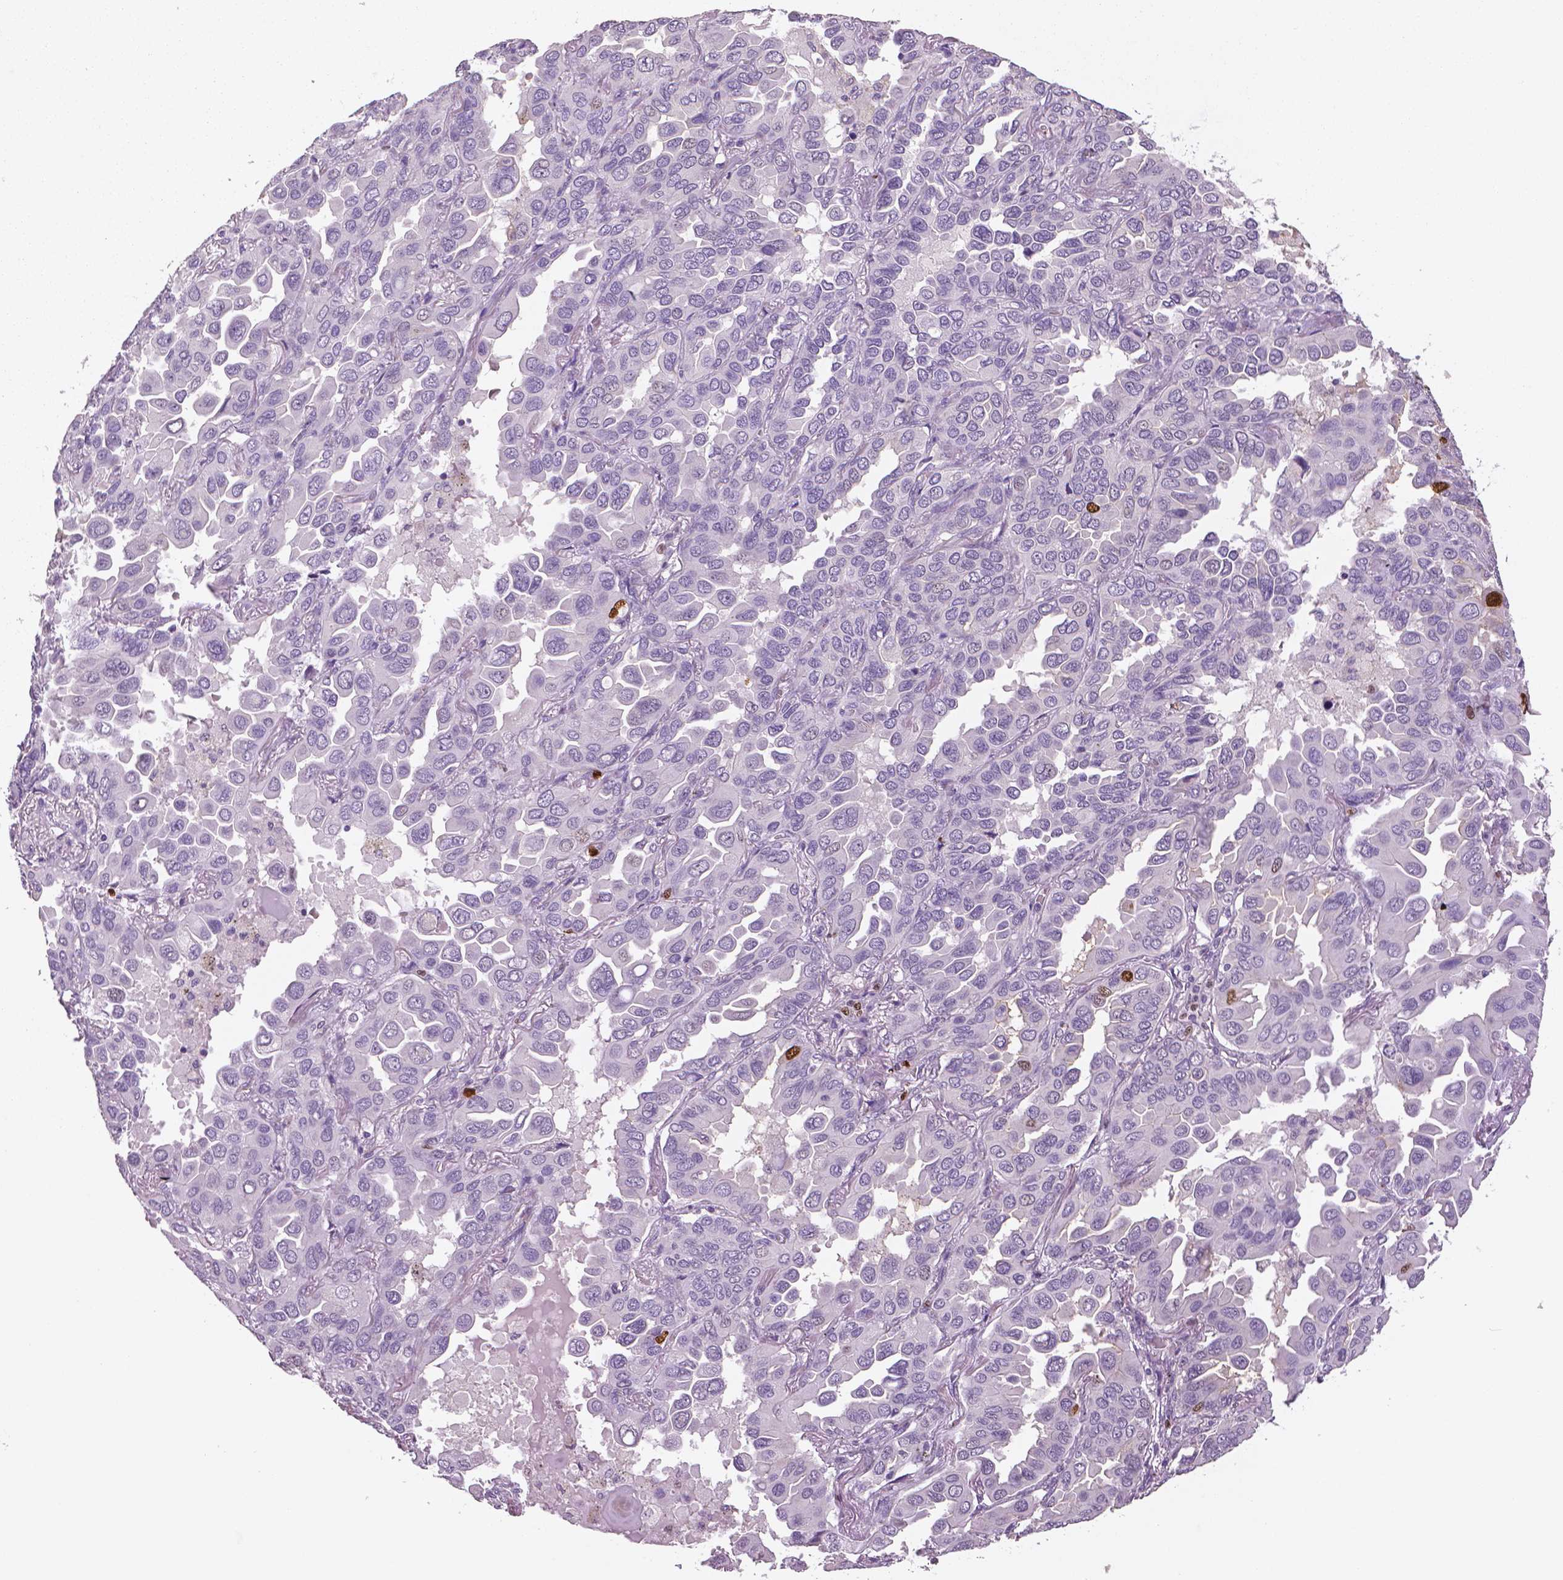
{"staining": {"intensity": "strong", "quantity": "<25%", "location": "nuclear"}, "tissue": "lung cancer", "cell_type": "Tumor cells", "image_type": "cancer", "snomed": [{"axis": "morphology", "description": "Adenocarcinoma, NOS"}, {"axis": "topography", "description": "Lung"}], "caption": "Tumor cells display strong nuclear expression in about <25% of cells in lung cancer.", "gene": "MKI67", "patient": {"sex": "male", "age": 64}}